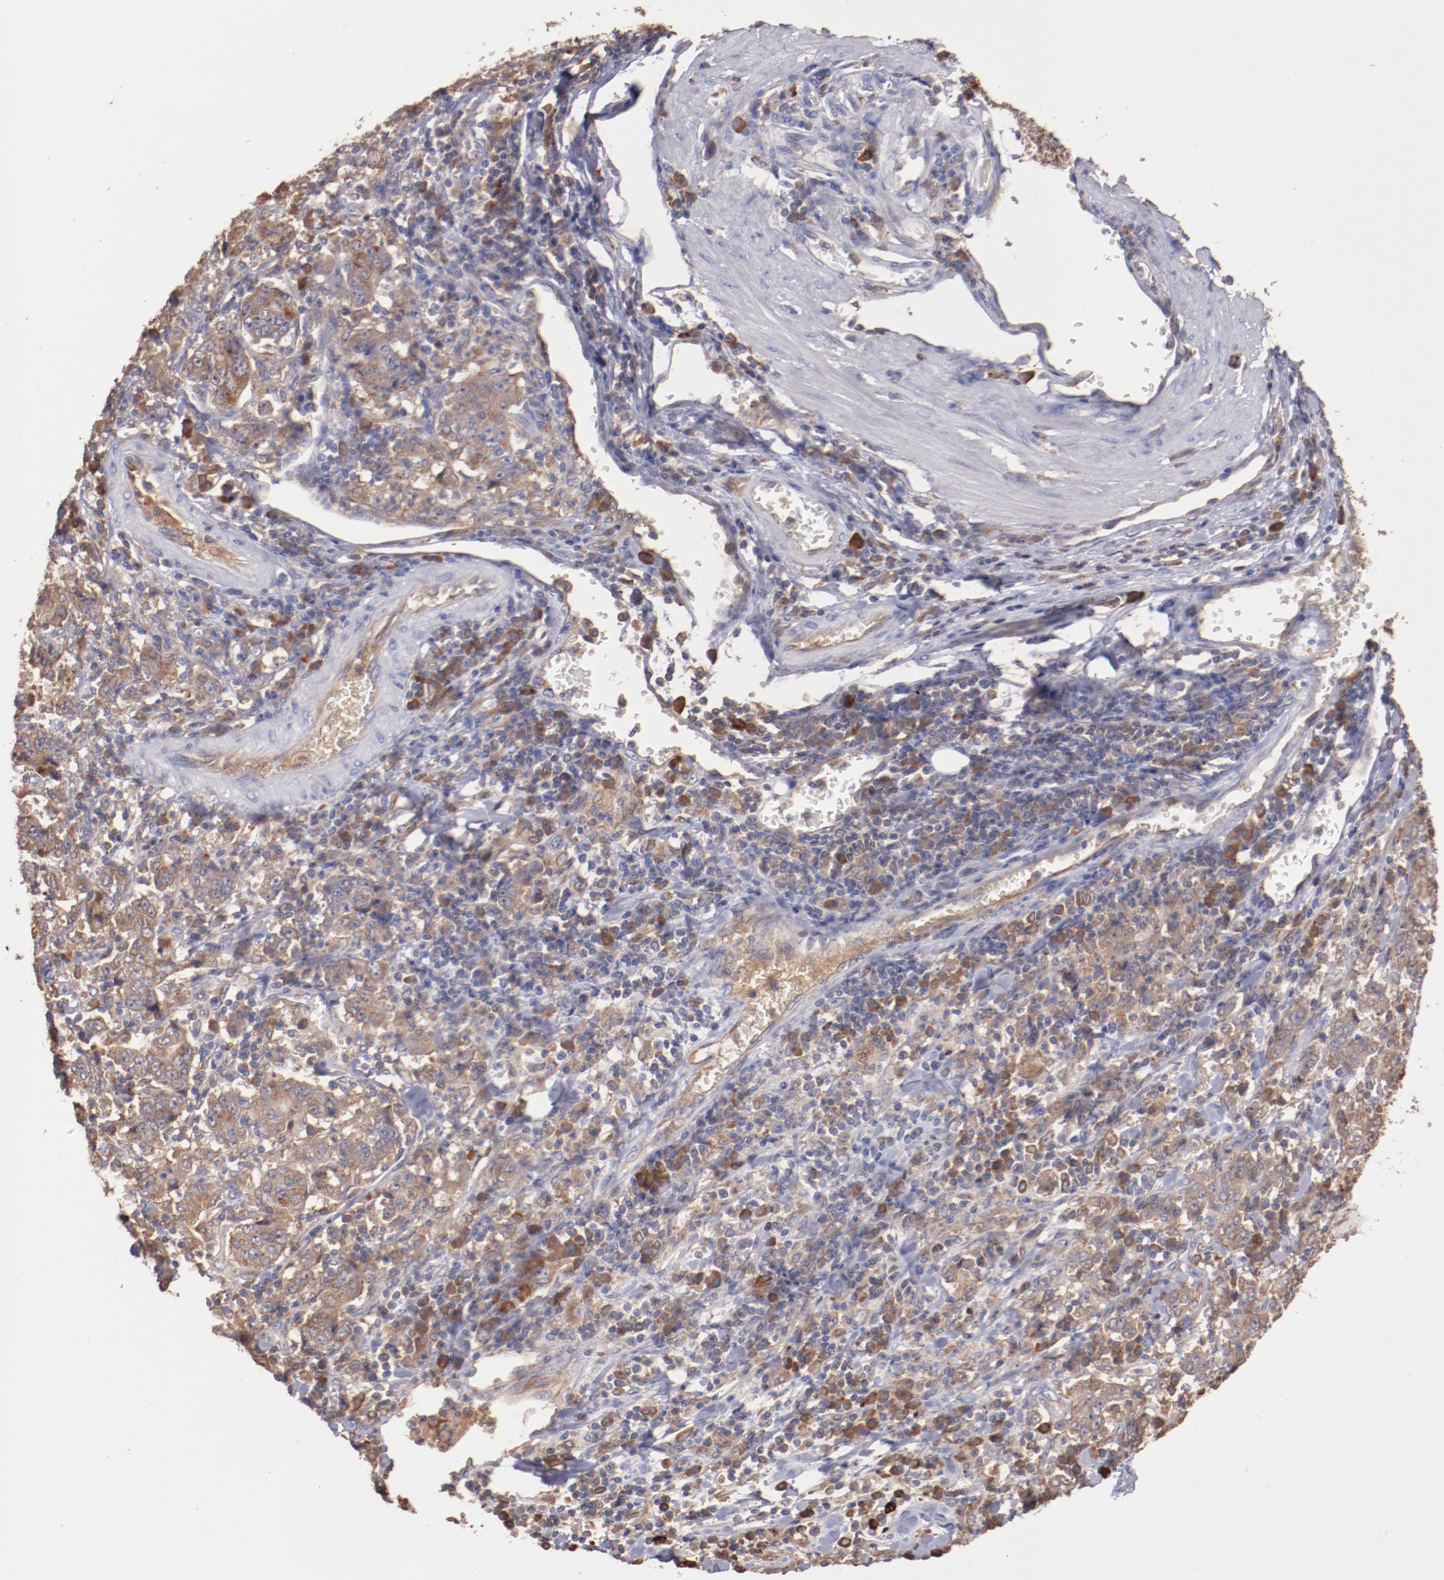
{"staining": {"intensity": "weak", "quantity": ">75%", "location": "cytoplasmic/membranous"}, "tissue": "stomach cancer", "cell_type": "Tumor cells", "image_type": "cancer", "snomed": [{"axis": "morphology", "description": "Normal tissue, NOS"}, {"axis": "morphology", "description": "Adenocarcinoma, NOS"}, {"axis": "topography", "description": "Stomach, upper"}, {"axis": "topography", "description": "Stomach"}], "caption": "Human stomach adenocarcinoma stained with a brown dye shows weak cytoplasmic/membranous positive expression in approximately >75% of tumor cells.", "gene": "NFKBIE", "patient": {"sex": "male", "age": 59}}